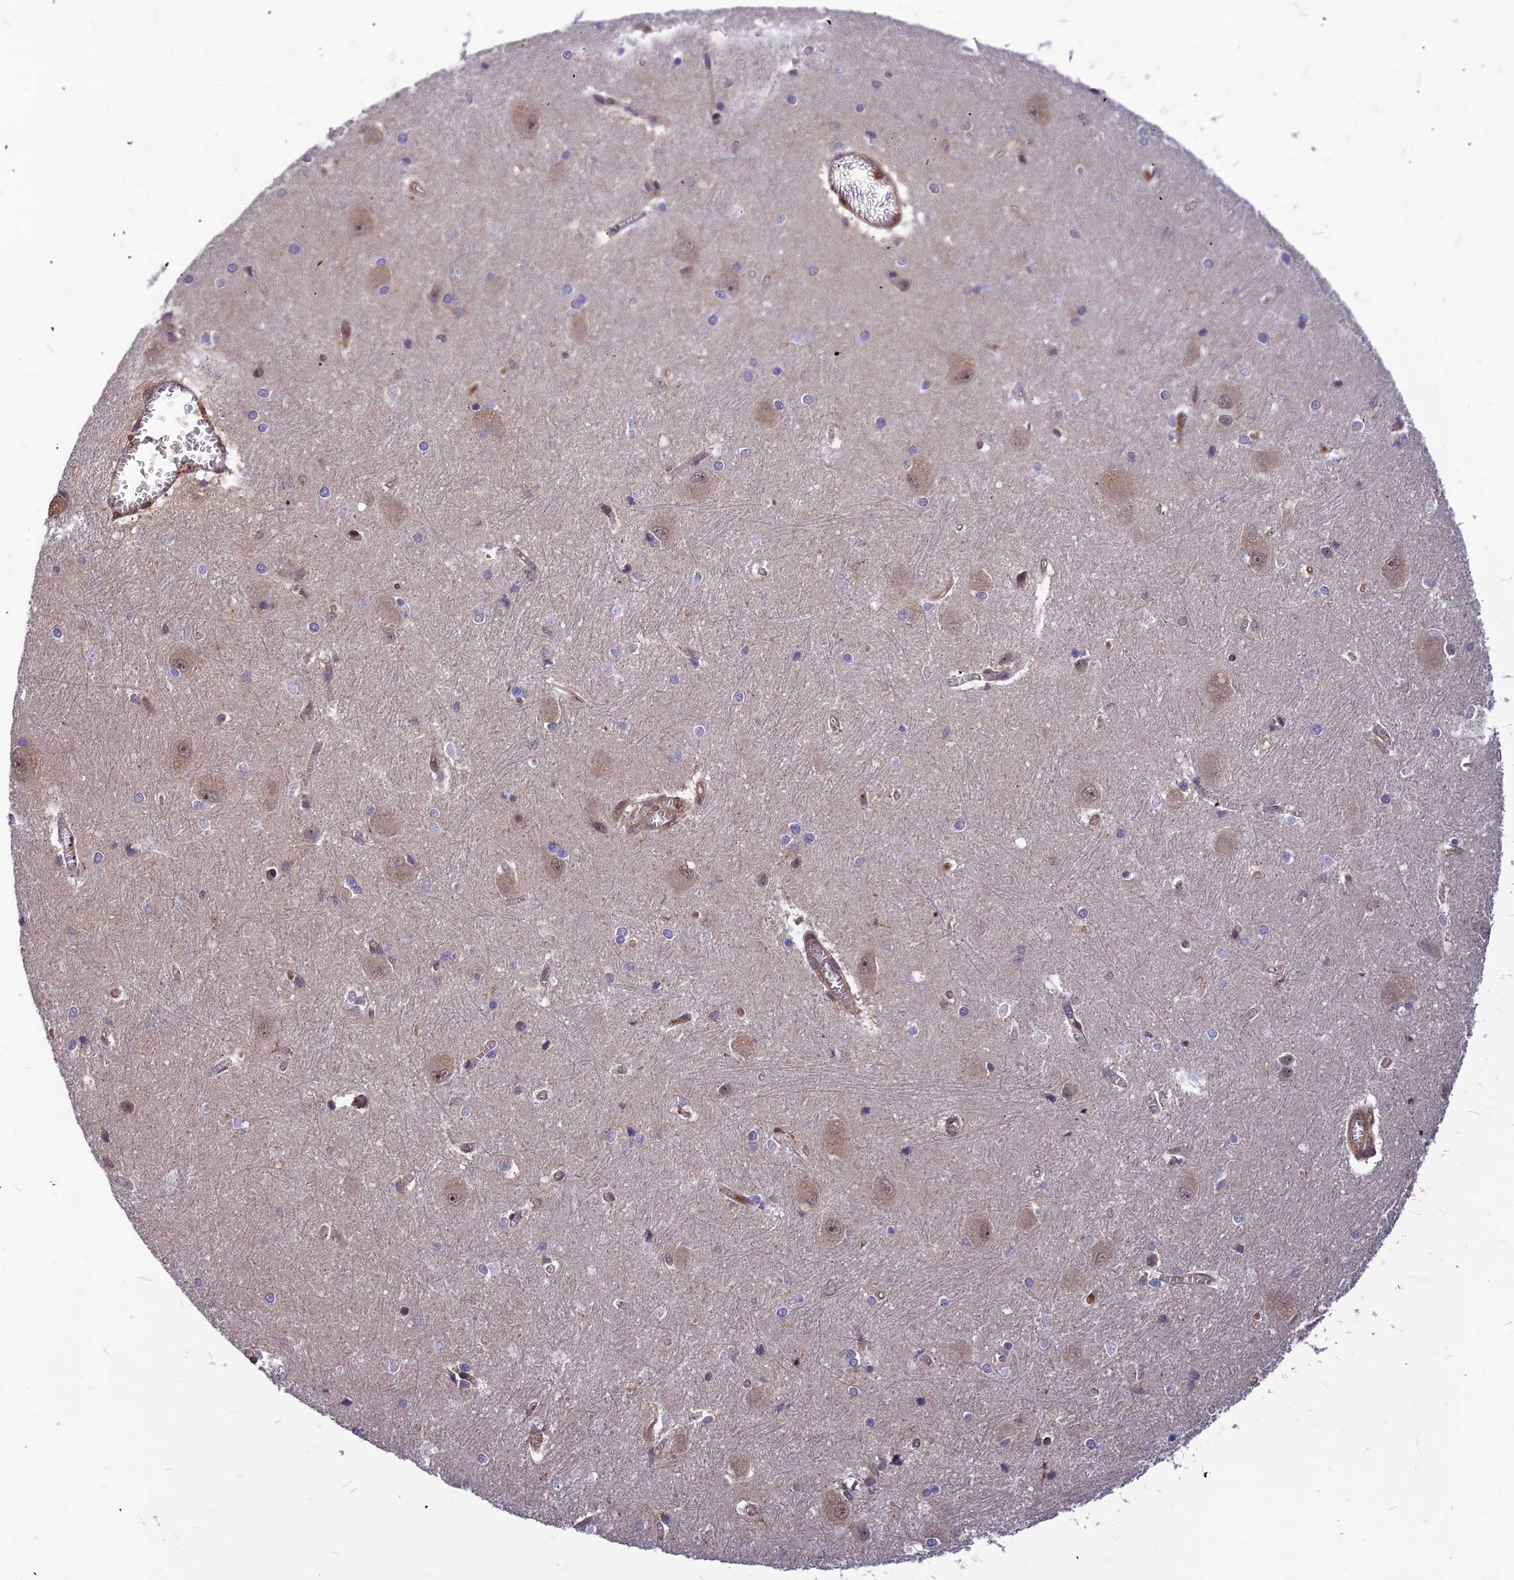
{"staining": {"intensity": "negative", "quantity": "none", "location": "none"}, "tissue": "caudate", "cell_type": "Glial cells", "image_type": "normal", "snomed": [{"axis": "morphology", "description": "Normal tissue, NOS"}, {"axis": "topography", "description": "Lateral ventricle wall"}], "caption": "Glial cells are negative for protein expression in unremarkable human caudate. Brightfield microscopy of immunohistochemistry stained with DAB (3,3'-diaminobenzidine) (brown) and hematoxylin (blue), captured at high magnification.", "gene": "ZNF467", "patient": {"sex": "male", "age": 37}}